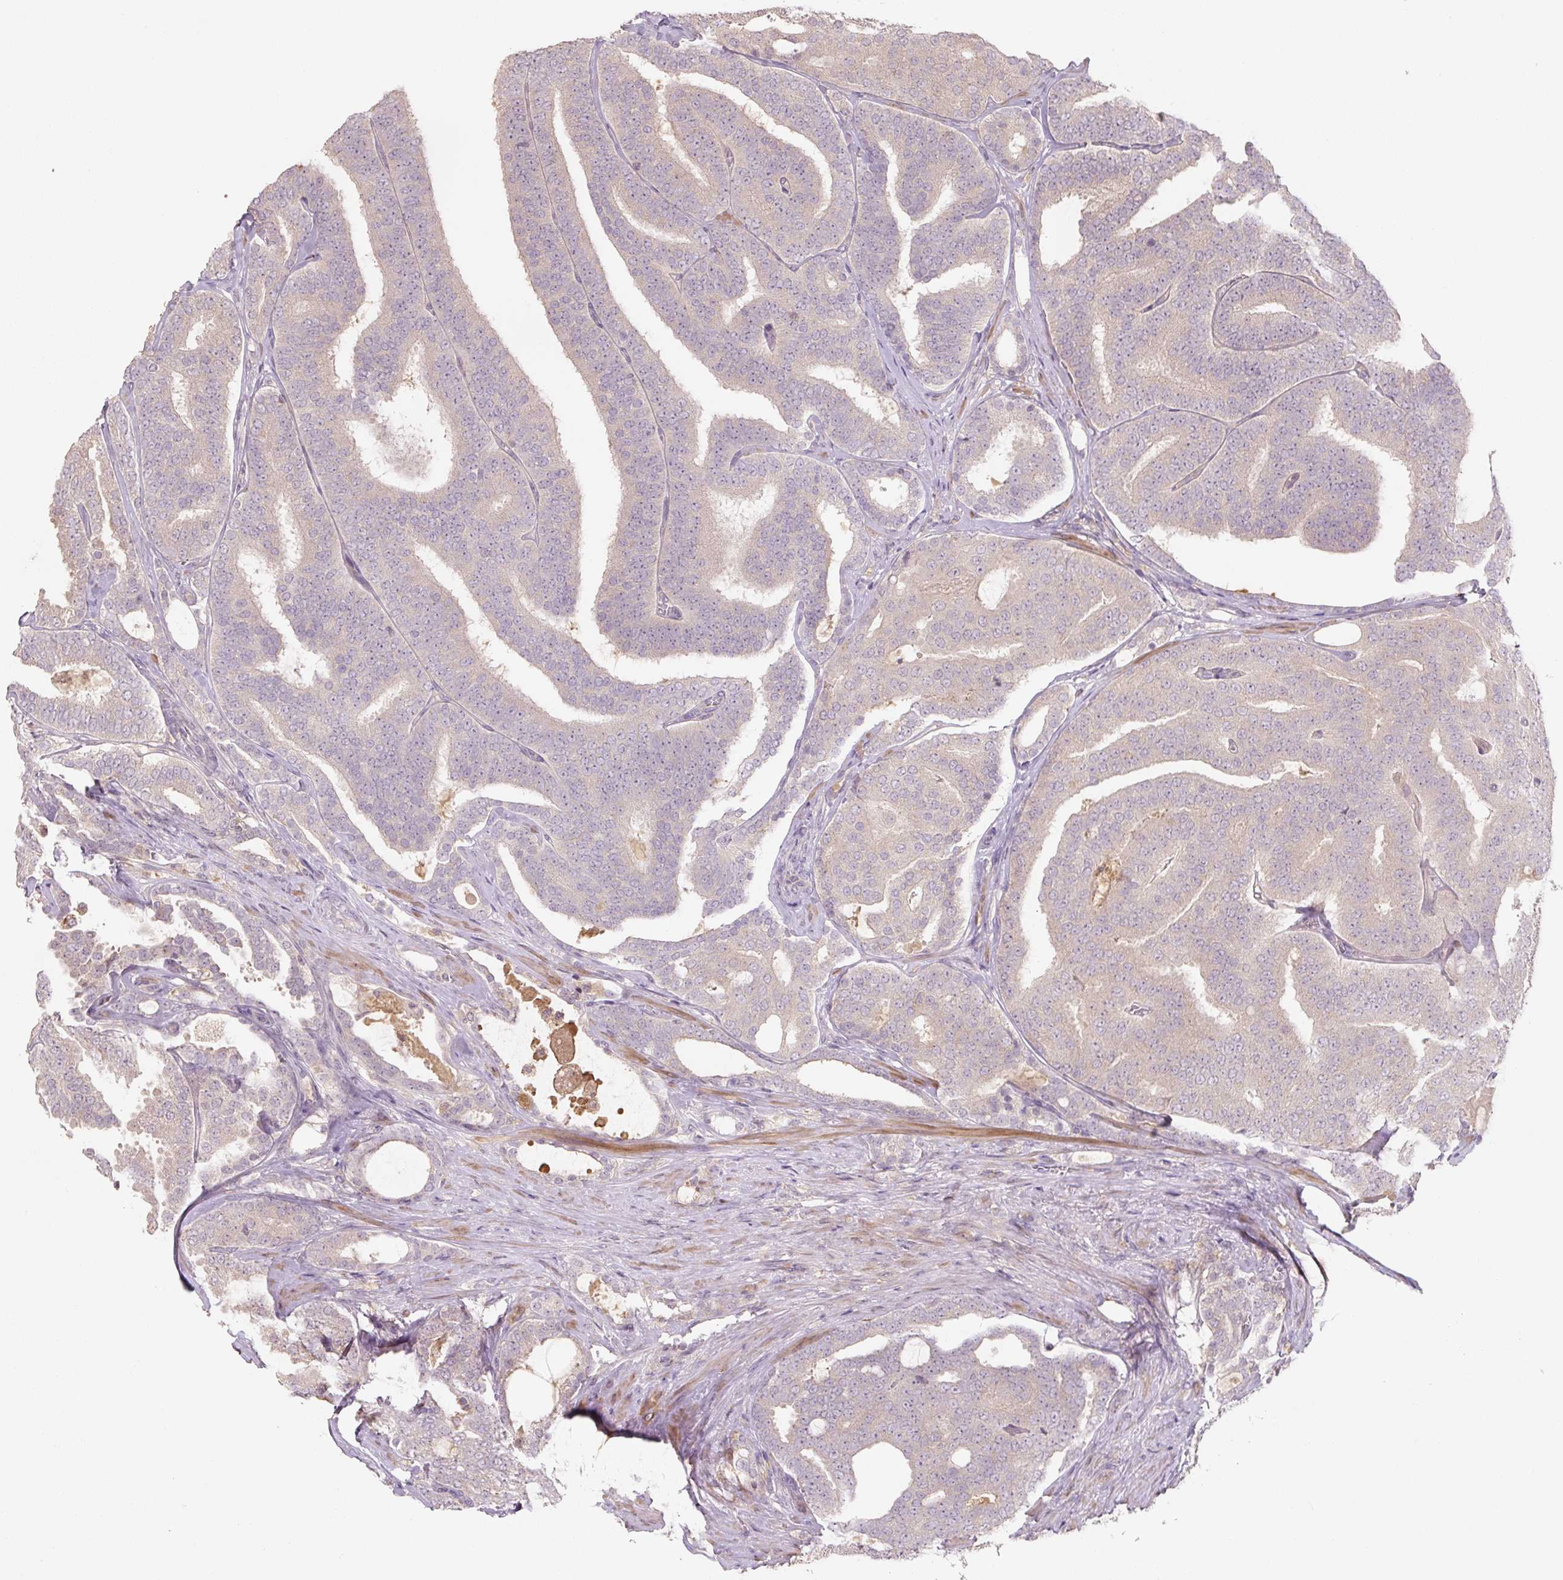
{"staining": {"intensity": "negative", "quantity": "none", "location": "none"}, "tissue": "prostate cancer", "cell_type": "Tumor cells", "image_type": "cancer", "snomed": [{"axis": "morphology", "description": "Adenocarcinoma, High grade"}, {"axis": "topography", "description": "Prostate"}], "caption": "Prostate high-grade adenocarcinoma was stained to show a protein in brown. There is no significant expression in tumor cells.", "gene": "C2orf73", "patient": {"sex": "male", "age": 65}}